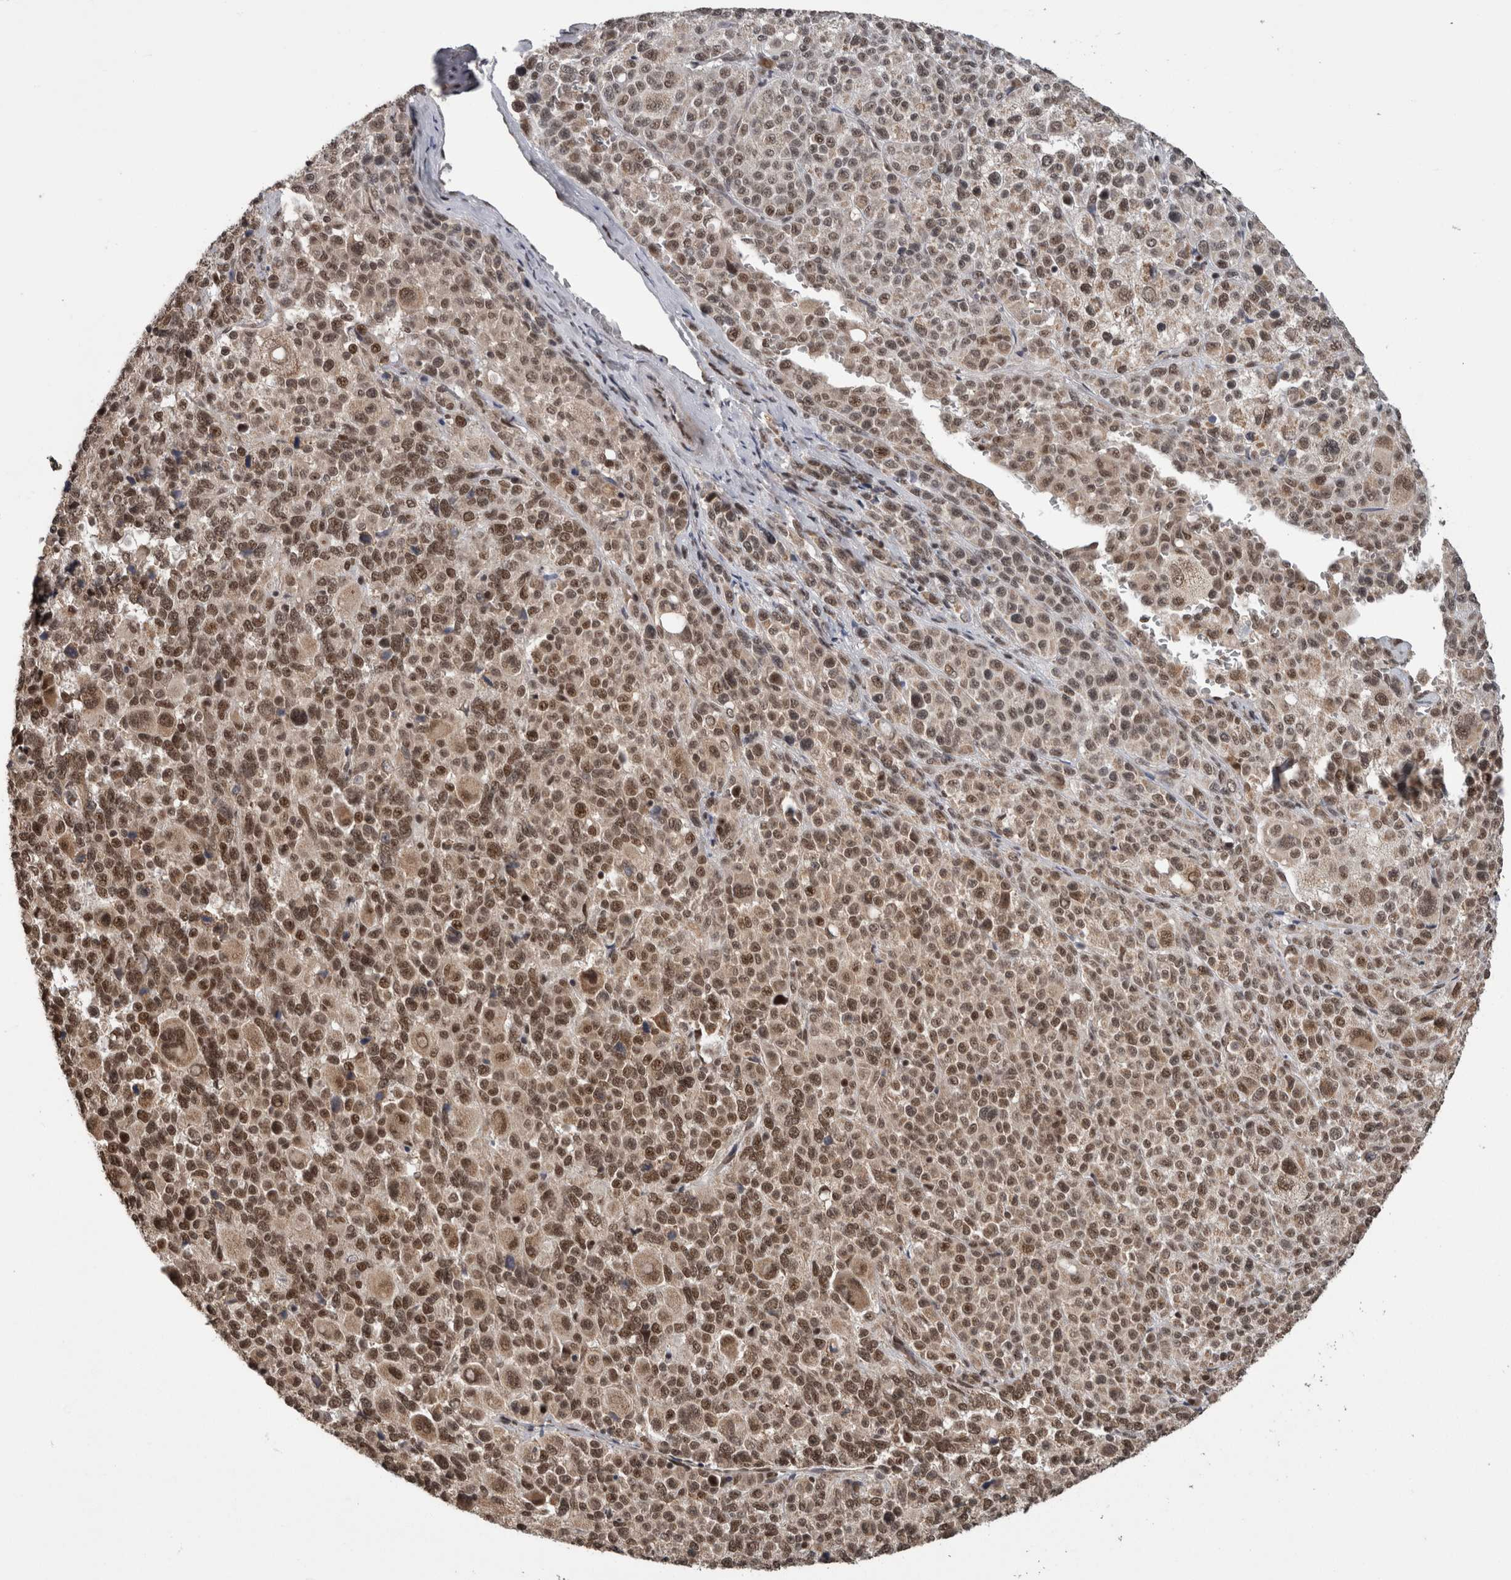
{"staining": {"intensity": "moderate", "quantity": ">75%", "location": "nuclear"}, "tissue": "melanoma", "cell_type": "Tumor cells", "image_type": "cancer", "snomed": [{"axis": "morphology", "description": "Malignant melanoma, Metastatic site"}, {"axis": "topography", "description": "Skin"}], "caption": "Human malignant melanoma (metastatic site) stained with a protein marker demonstrates moderate staining in tumor cells.", "gene": "CPSF2", "patient": {"sex": "female", "age": 74}}